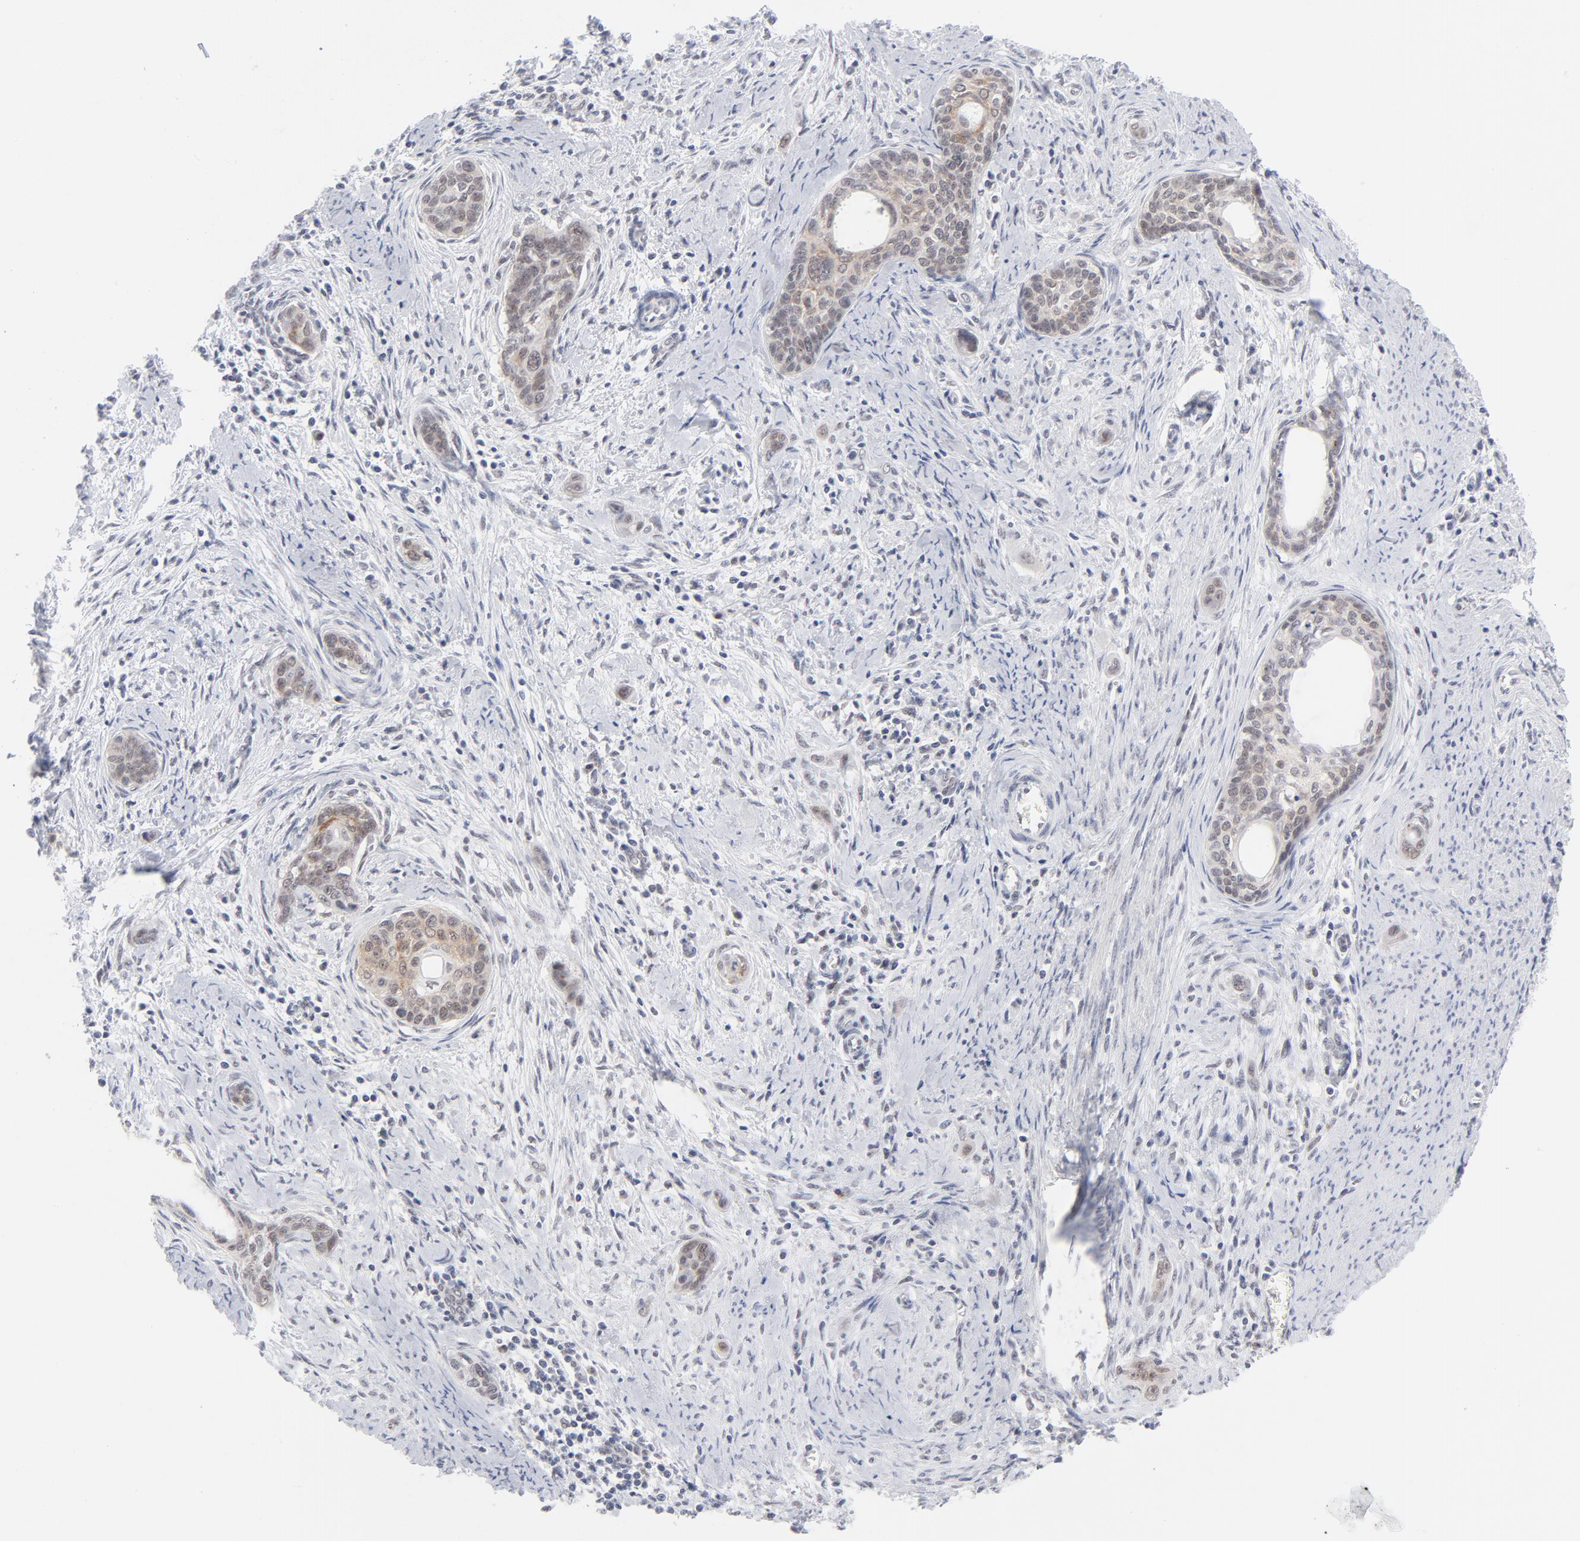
{"staining": {"intensity": "weak", "quantity": "25%-75%", "location": "nuclear"}, "tissue": "cervical cancer", "cell_type": "Tumor cells", "image_type": "cancer", "snomed": [{"axis": "morphology", "description": "Squamous cell carcinoma, NOS"}, {"axis": "topography", "description": "Cervix"}], "caption": "IHC micrograph of neoplastic tissue: cervical cancer stained using immunohistochemistry (IHC) reveals low levels of weak protein expression localized specifically in the nuclear of tumor cells, appearing as a nuclear brown color.", "gene": "BAP1", "patient": {"sex": "female", "age": 33}}